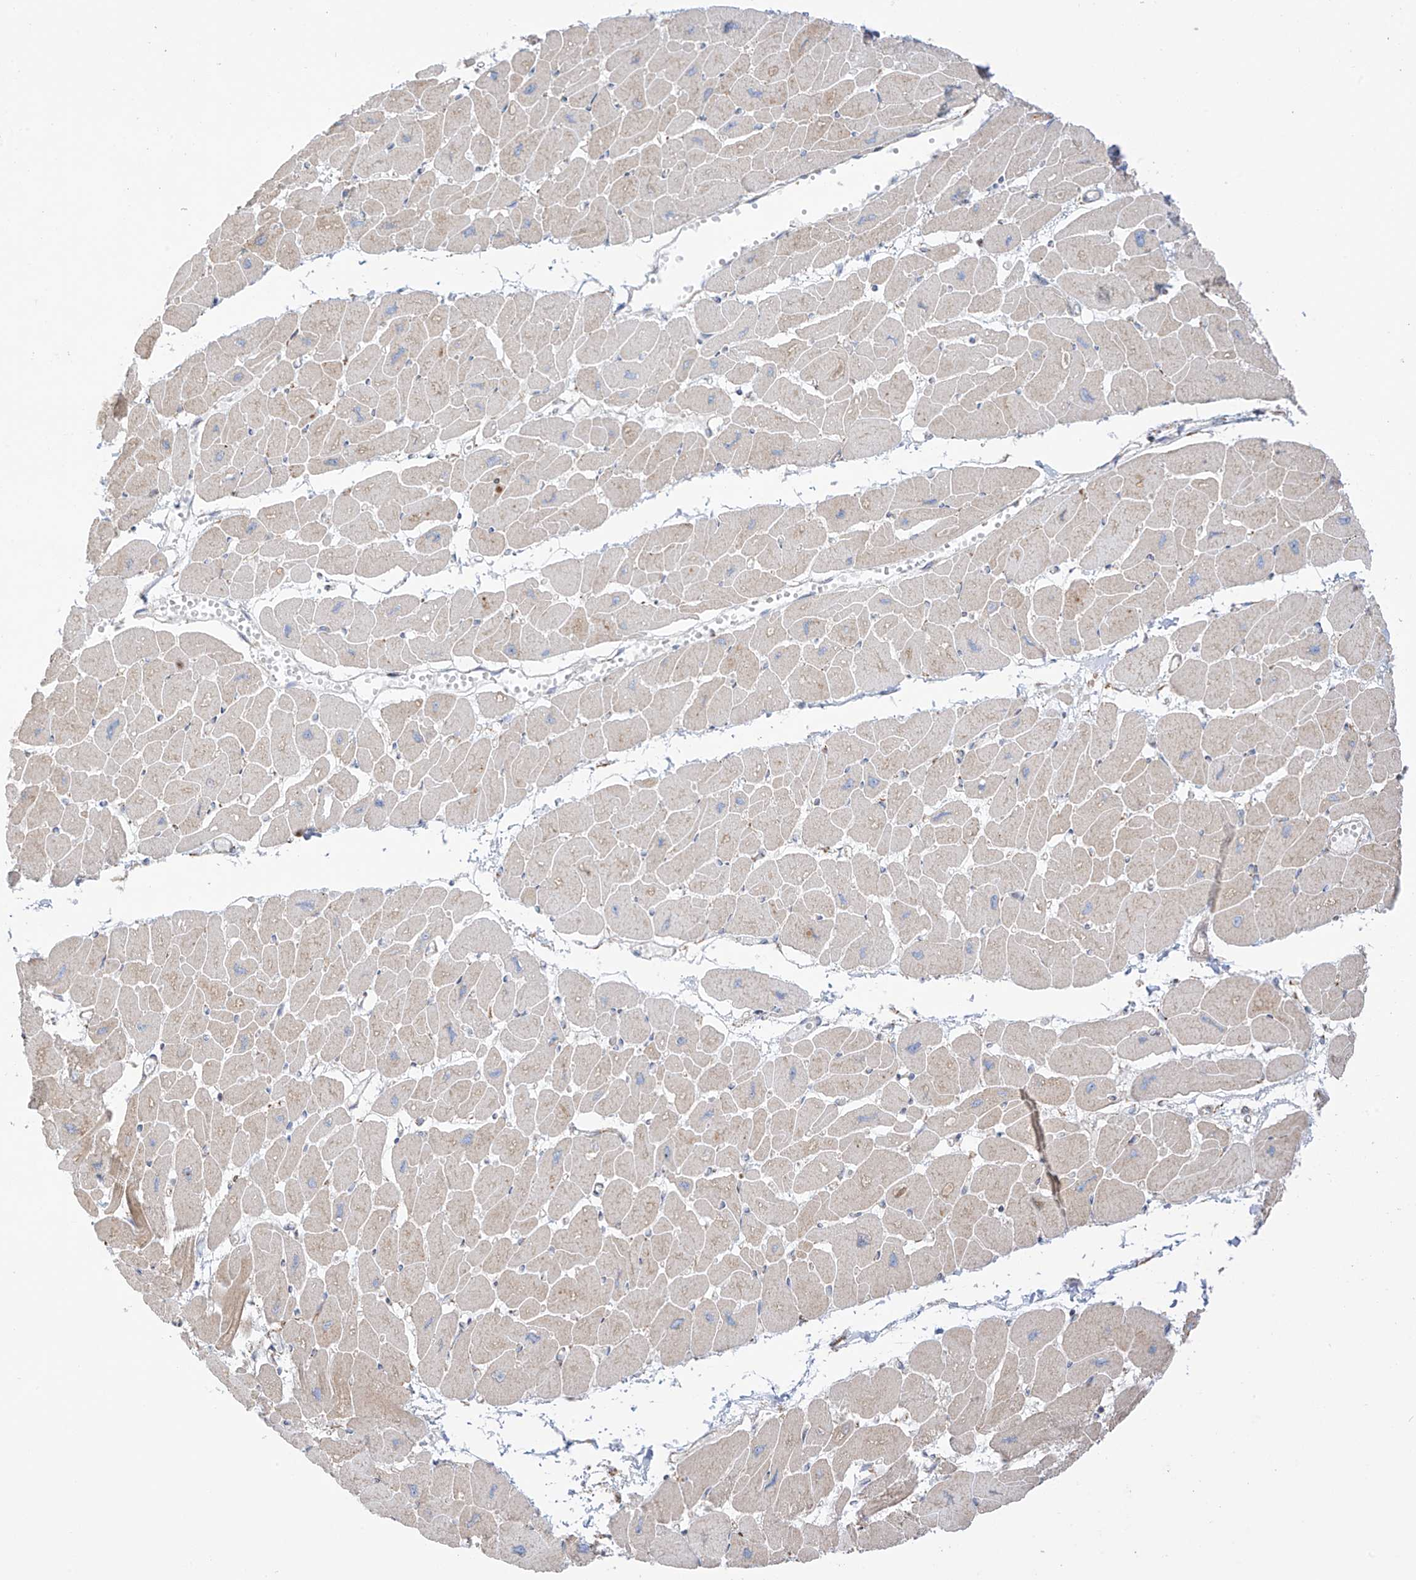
{"staining": {"intensity": "weak", "quantity": "25%-75%", "location": "cytoplasmic/membranous"}, "tissue": "heart muscle", "cell_type": "Cardiomyocytes", "image_type": "normal", "snomed": [{"axis": "morphology", "description": "Normal tissue, NOS"}, {"axis": "topography", "description": "Heart"}], "caption": "Cardiomyocytes exhibit weak cytoplasmic/membranous positivity in approximately 25%-75% of cells in normal heart muscle. The protein of interest is shown in brown color, while the nuclei are stained blue.", "gene": "XKR3", "patient": {"sex": "female", "age": 54}}